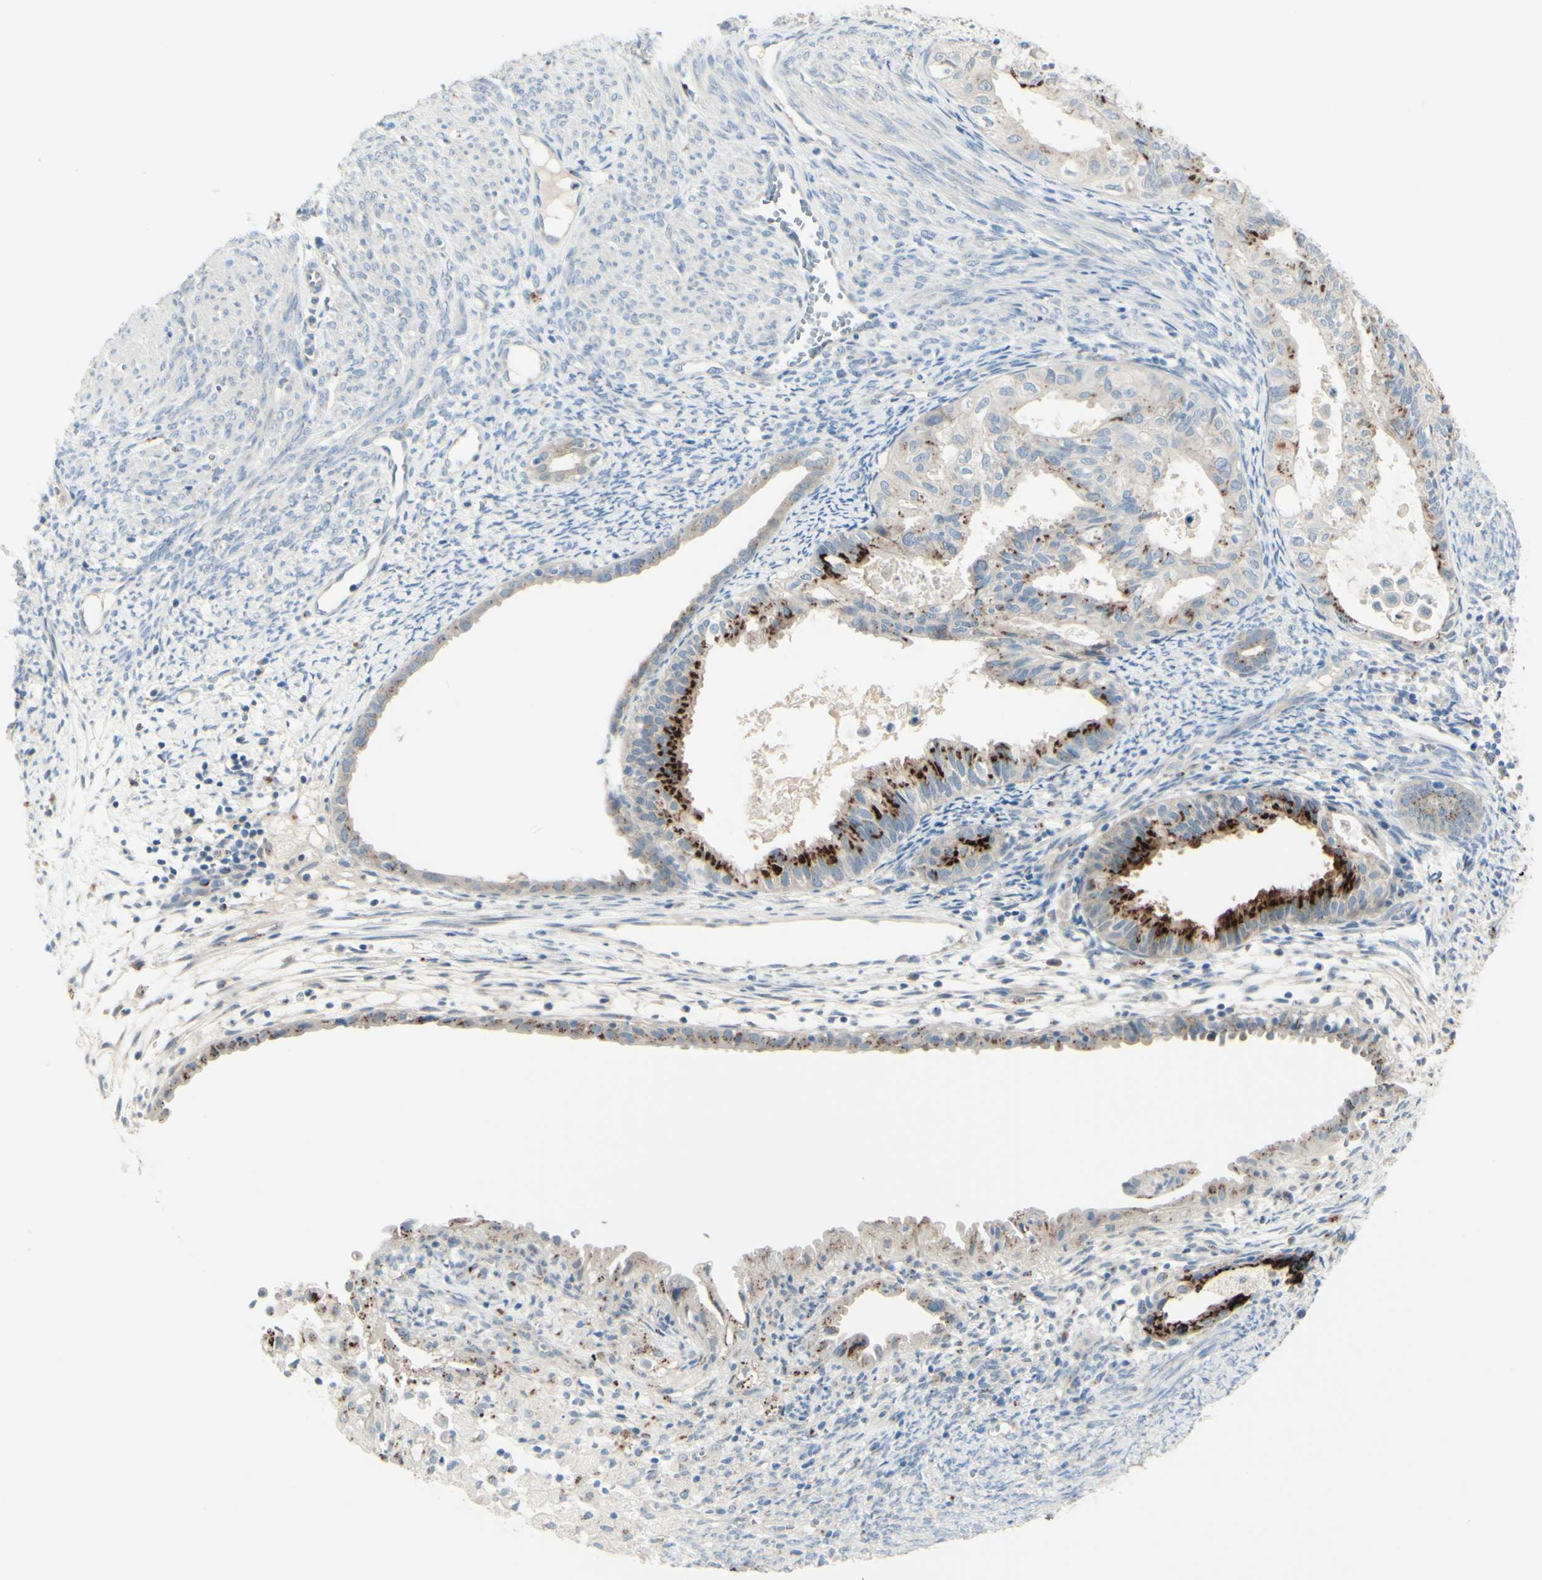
{"staining": {"intensity": "strong", "quantity": "25%-75%", "location": "cytoplasmic/membranous"}, "tissue": "cervical cancer", "cell_type": "Tumor cells", "image_type": "cancer", "snomed": [{"axis": "morphology", "description": "Normal tissue, NOS"}, {"axis": "morphology", "description": "Adenocarcinoma, NOS"}, {"axis": "topography", "description": "Cervix"}, {"axis": "topography", "description": "Endometrium"}], "caption": "DAB immunohistochemical staining of cervical cancer shows strong cytoplasmic/membranous protein positivity in approximately 25%-75% of tumor cells. The staining was performed using DAB (3,3'-diaminobenzidine) to visualize the protein expression in brown, while the nuclei were stained in blue with hematoxylin (Magnification: 20x).", "gene": "B4GALT1", "patient": {"sex": "female", "age": 86}}